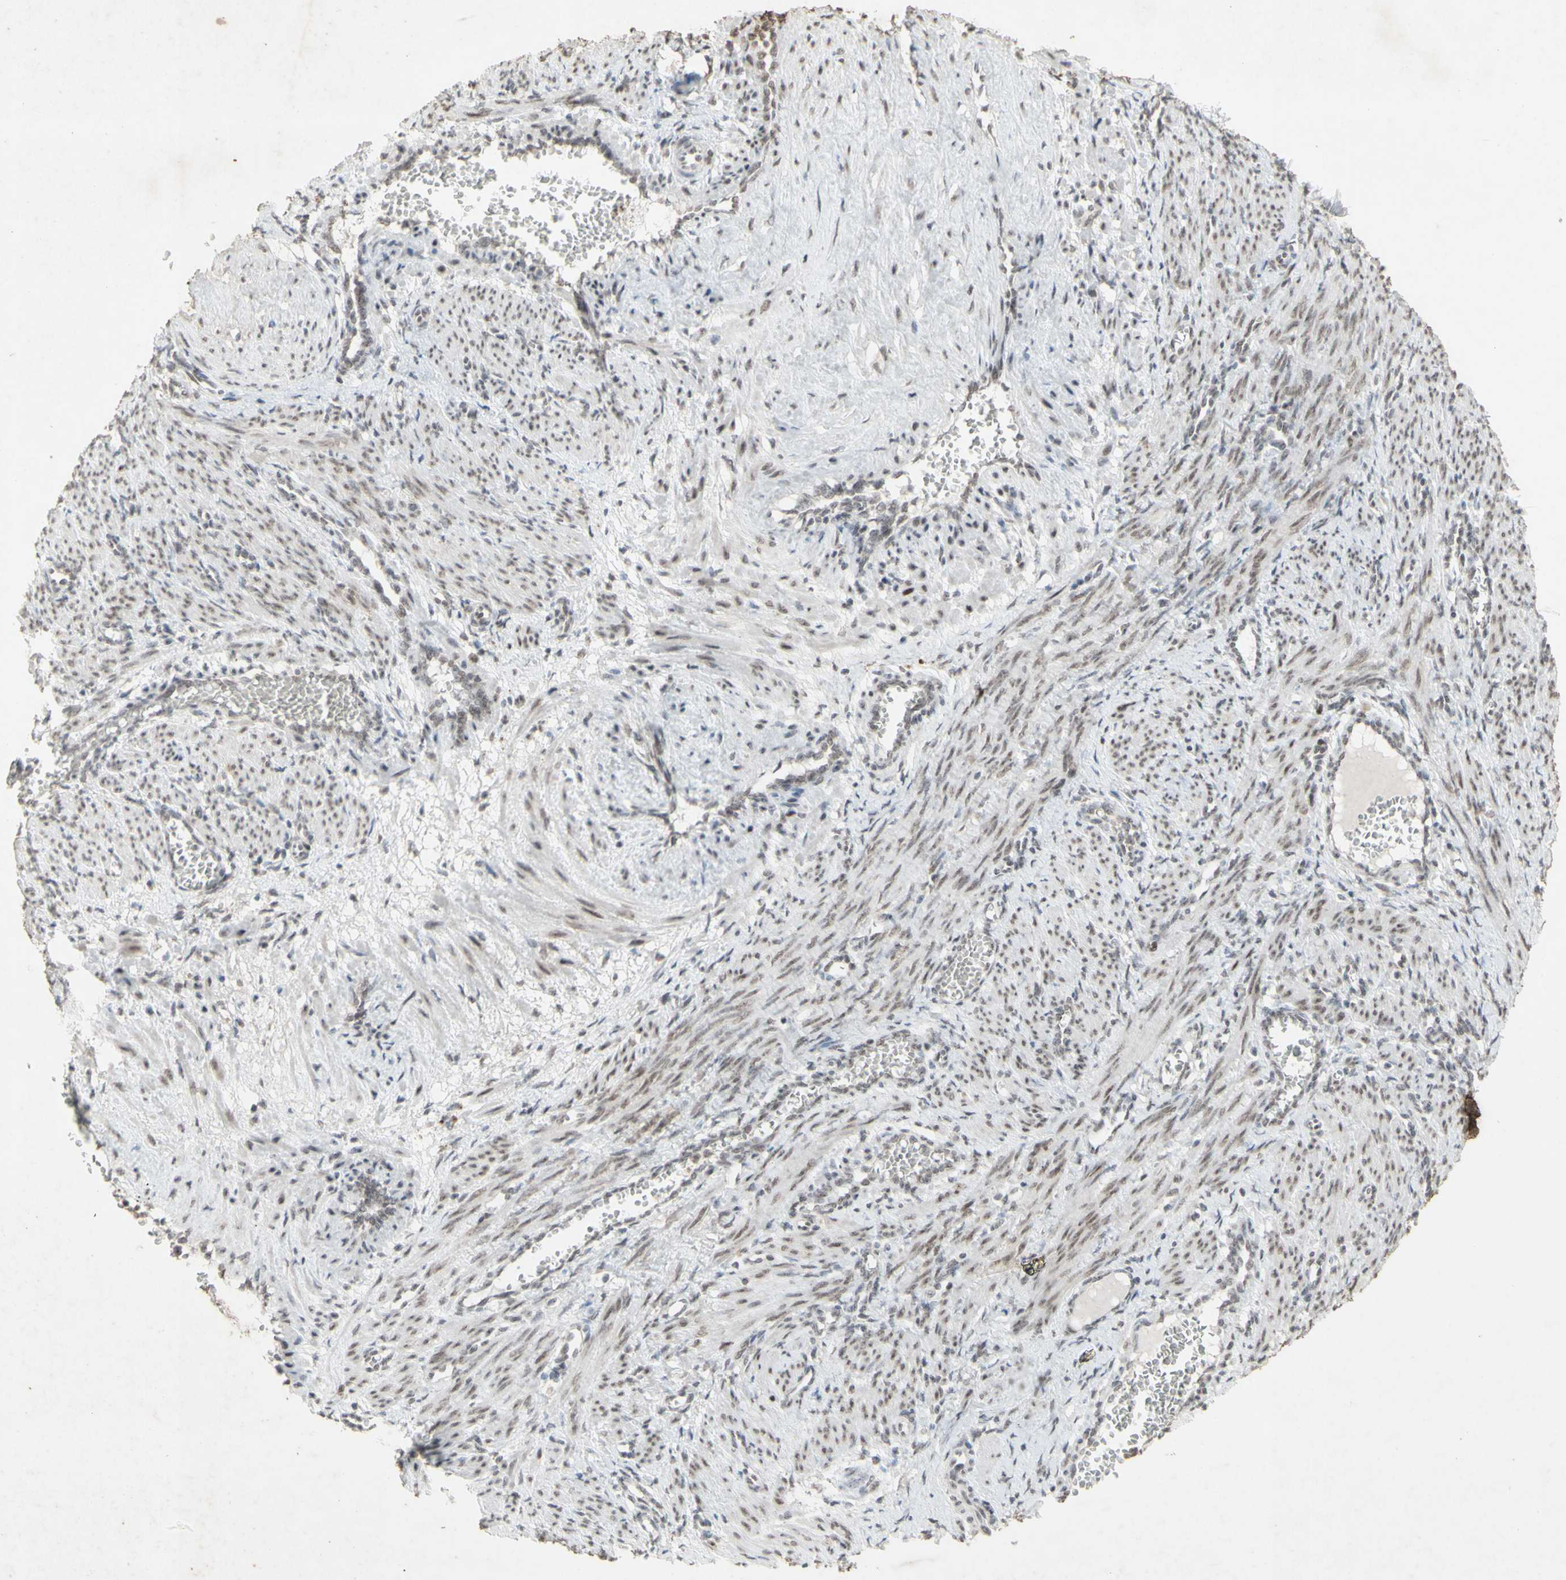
{"staining": {"intensity": "weak", "quantity": "<25%", "location": "nuclear"}, "tissue": "smooth muscle", "cell_type": "Smooth muscle cells", "image_type": "normal", "snomed": [{"axis": "morphology", "description": "Normal tissue, NOS"}, {"axis": "topography", "description": "Endometrium"}], "caption": "DAB immunohistochemical staining of benign smooth muscle displays no significant staining in smooth muscle cells. The staining was performed using DAB (3,3'-diaminobenzidine) to visualize the protein expression in brown, while the nuclei were stained in blue with hematoxylin (Magnification: 20x).", "gene": "CENPB", "patient": {"sex": "female", "age": 33}}